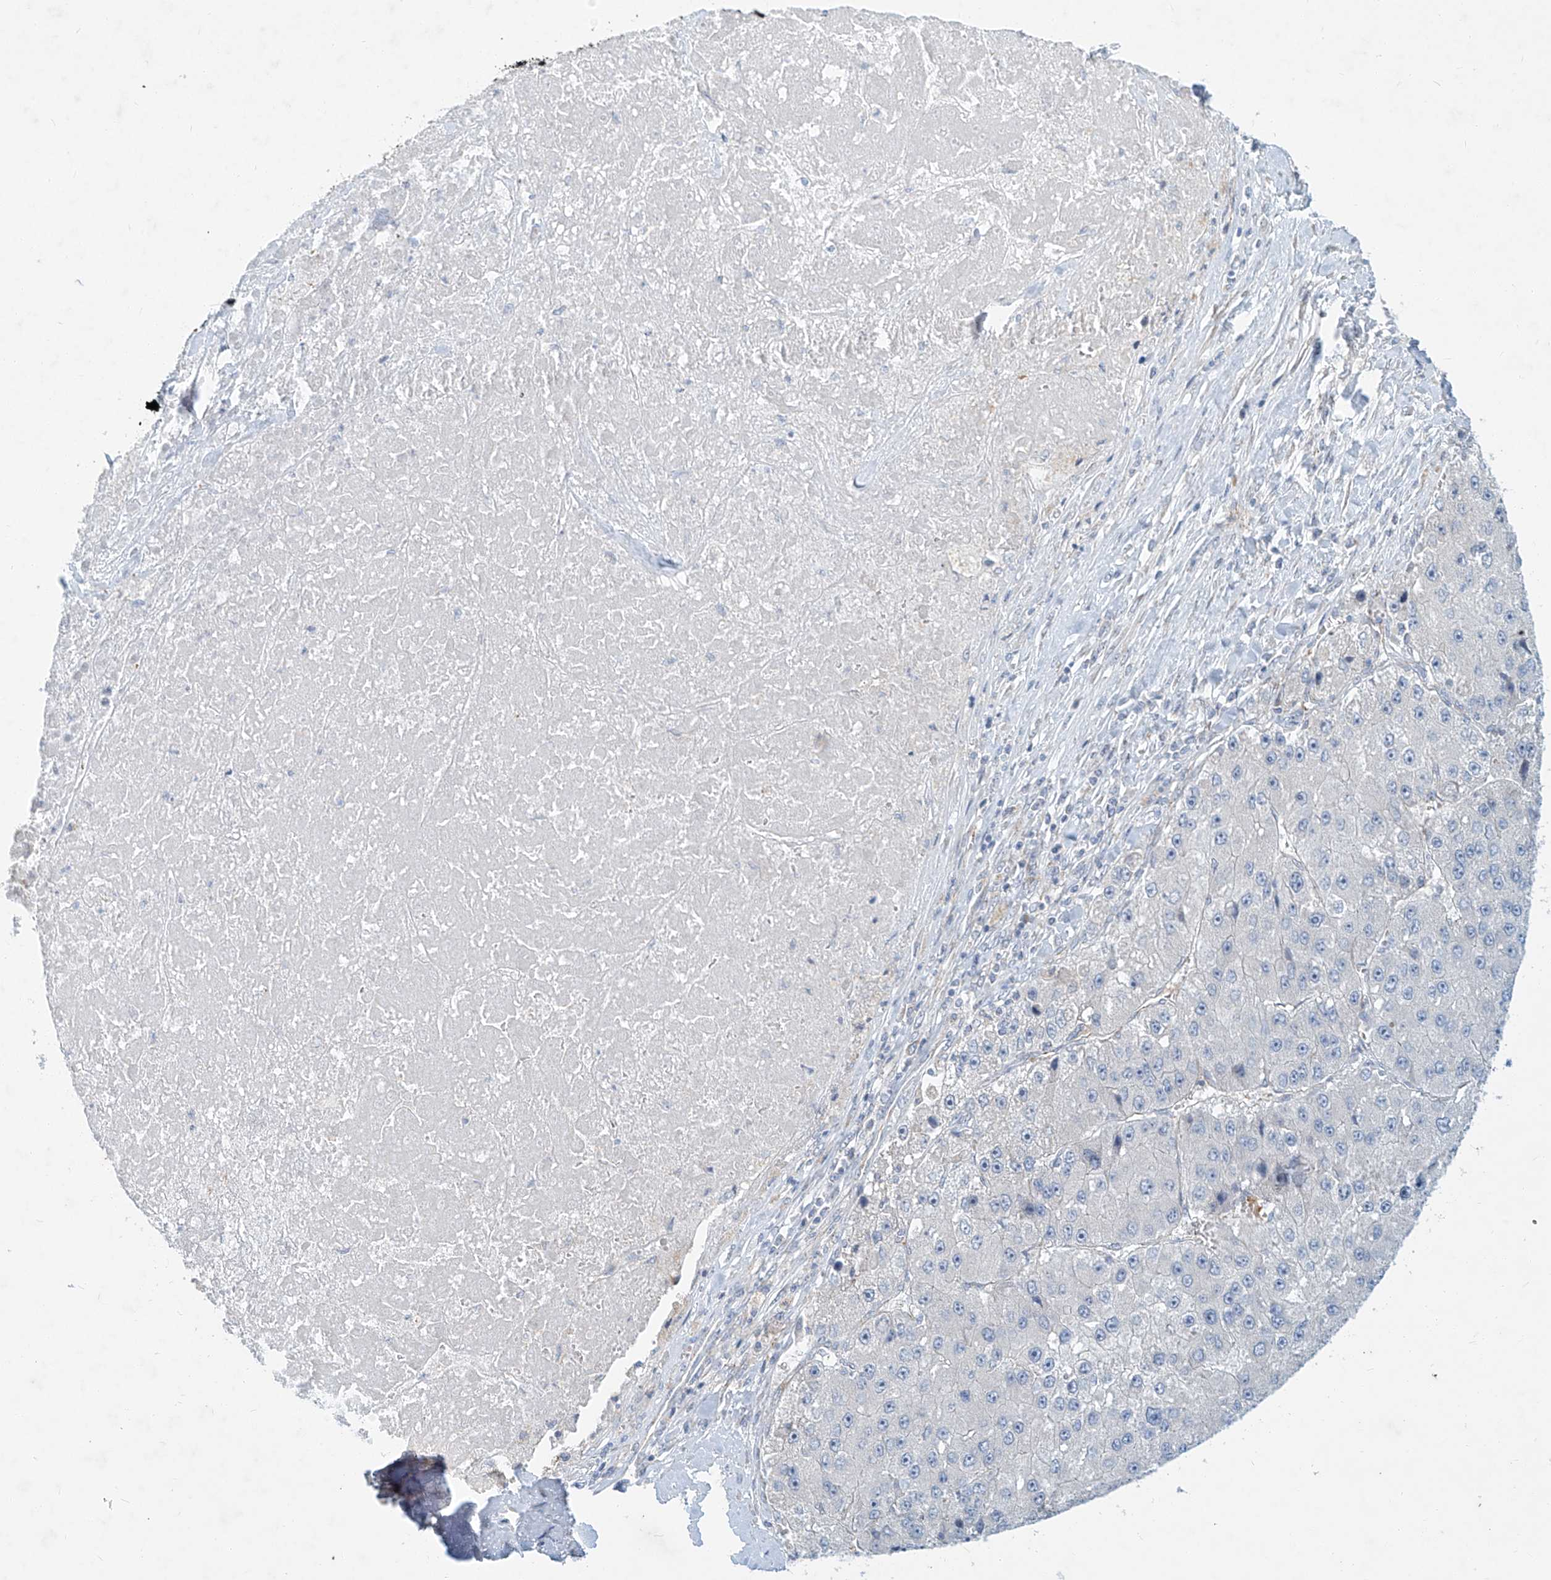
{"staining": {"intensity": "negative", "quantity": "none", "location": "none"}, "tissue": "liver cancer", "cell_type": "Tumor cells", "image_type": "cancer", "snomed": [{"axis": "morphology", "description": "Carcinoma, Hepatocellular, NOS"}, {"axis": "topography", "description": "Liver"}], "caption": "Immunohistochemistry of human liver hepatocellular carcinoma demonstrates no positivity in tumor cells. (Brightfield microscopy of DAB immunohistochemistry at high magnification).", "gene": "SYTL3", "patient": {"sex": "female", "age": 73}}